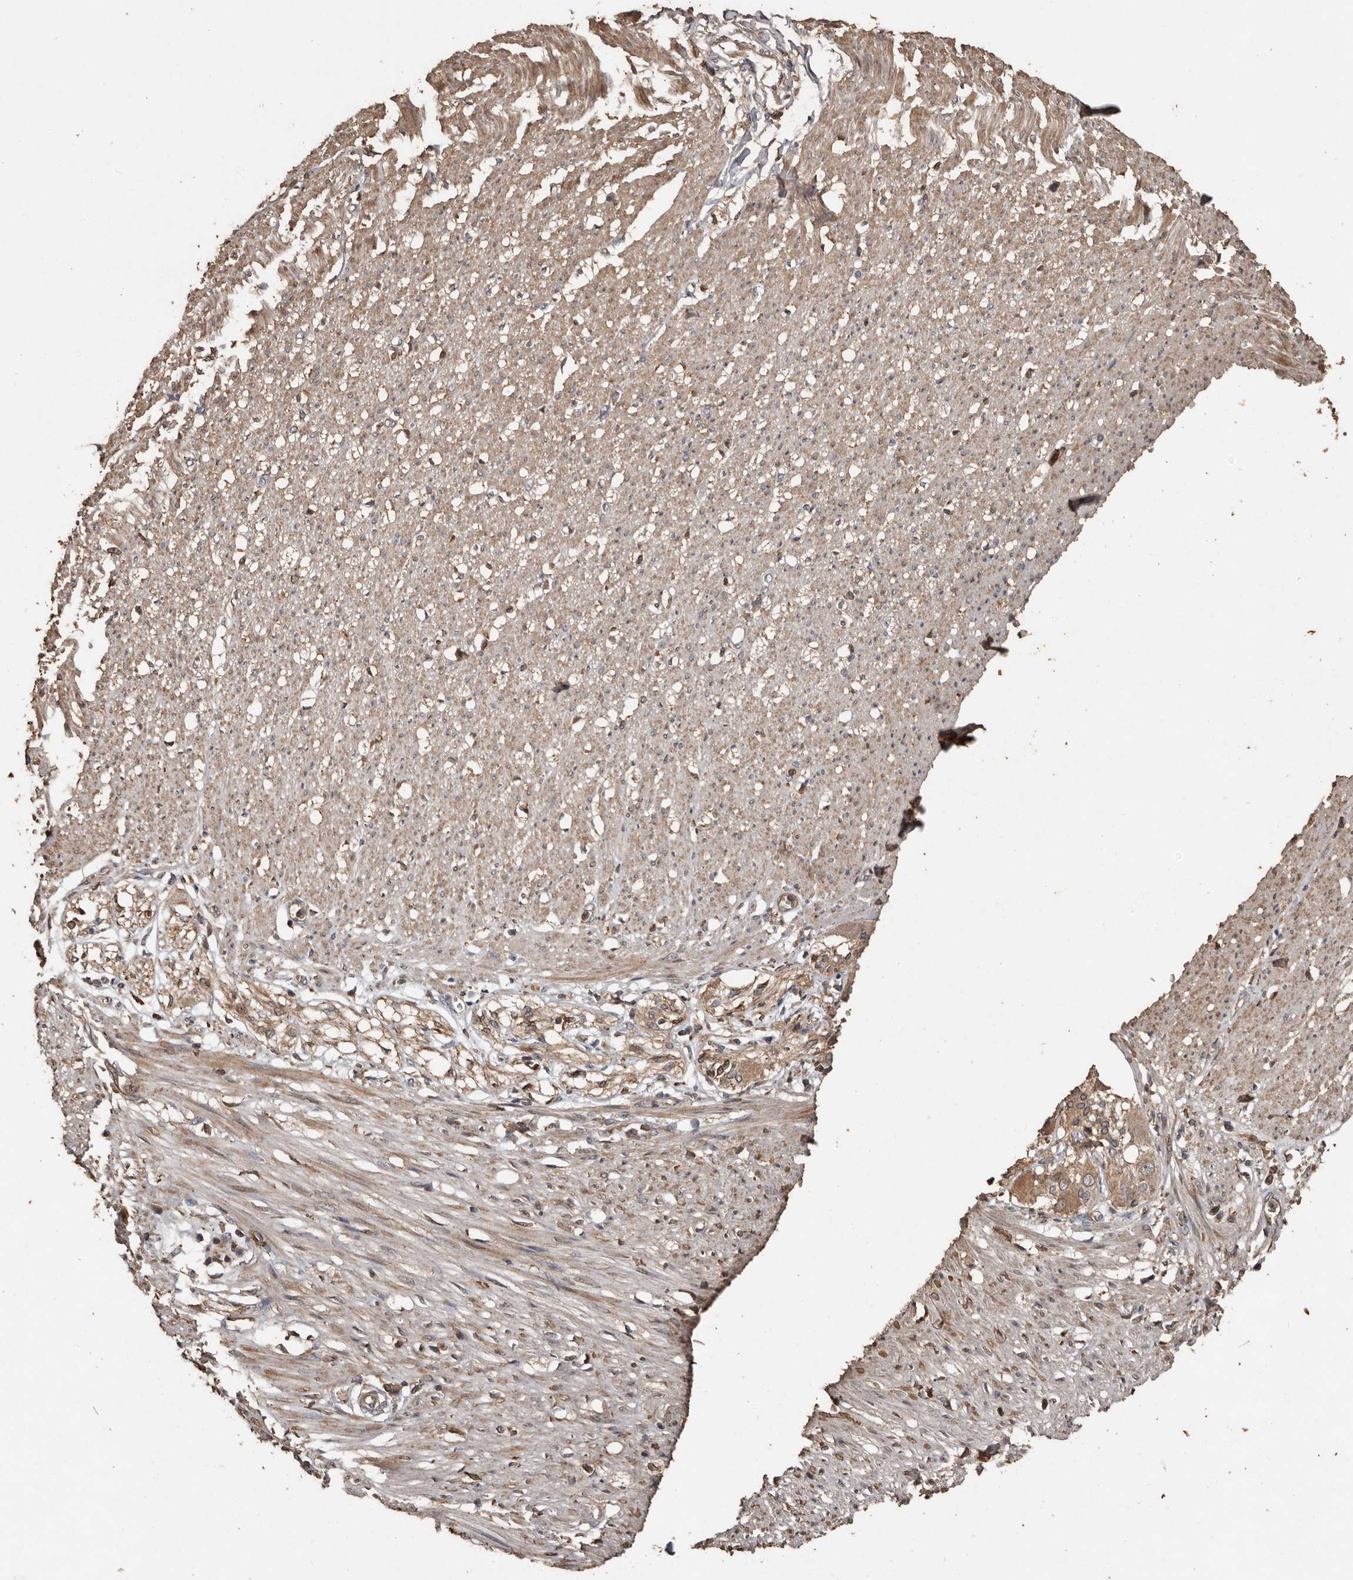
{"staining": {"intensity": "moderate", "quantity": ">75%", "location": "cytoplasmic/membranous"}, "tissue": "smooth muscle", "cell_type": "Smooth muscle cells", "image_type": "normal", "snomed": [{"axis": "morphology", "description": "Normal tissue, NOS"}, {"axis": "morphology", "description": "Adenocarcinoma, NOS"}, {"axis": "topography", "description": "Colon"}, {"axis": "topography", "description": "Peripheral nerve tissue"}], "caption": "About >75% of smooth muscle cells in unremarkable human smooth muscle reveal moderate cytoplasmic/membranous protein positivity as visualized by brown immunohistochemical staining.", "gene": "RANBP17", "patient": {"sex": "male", "age": 14}}